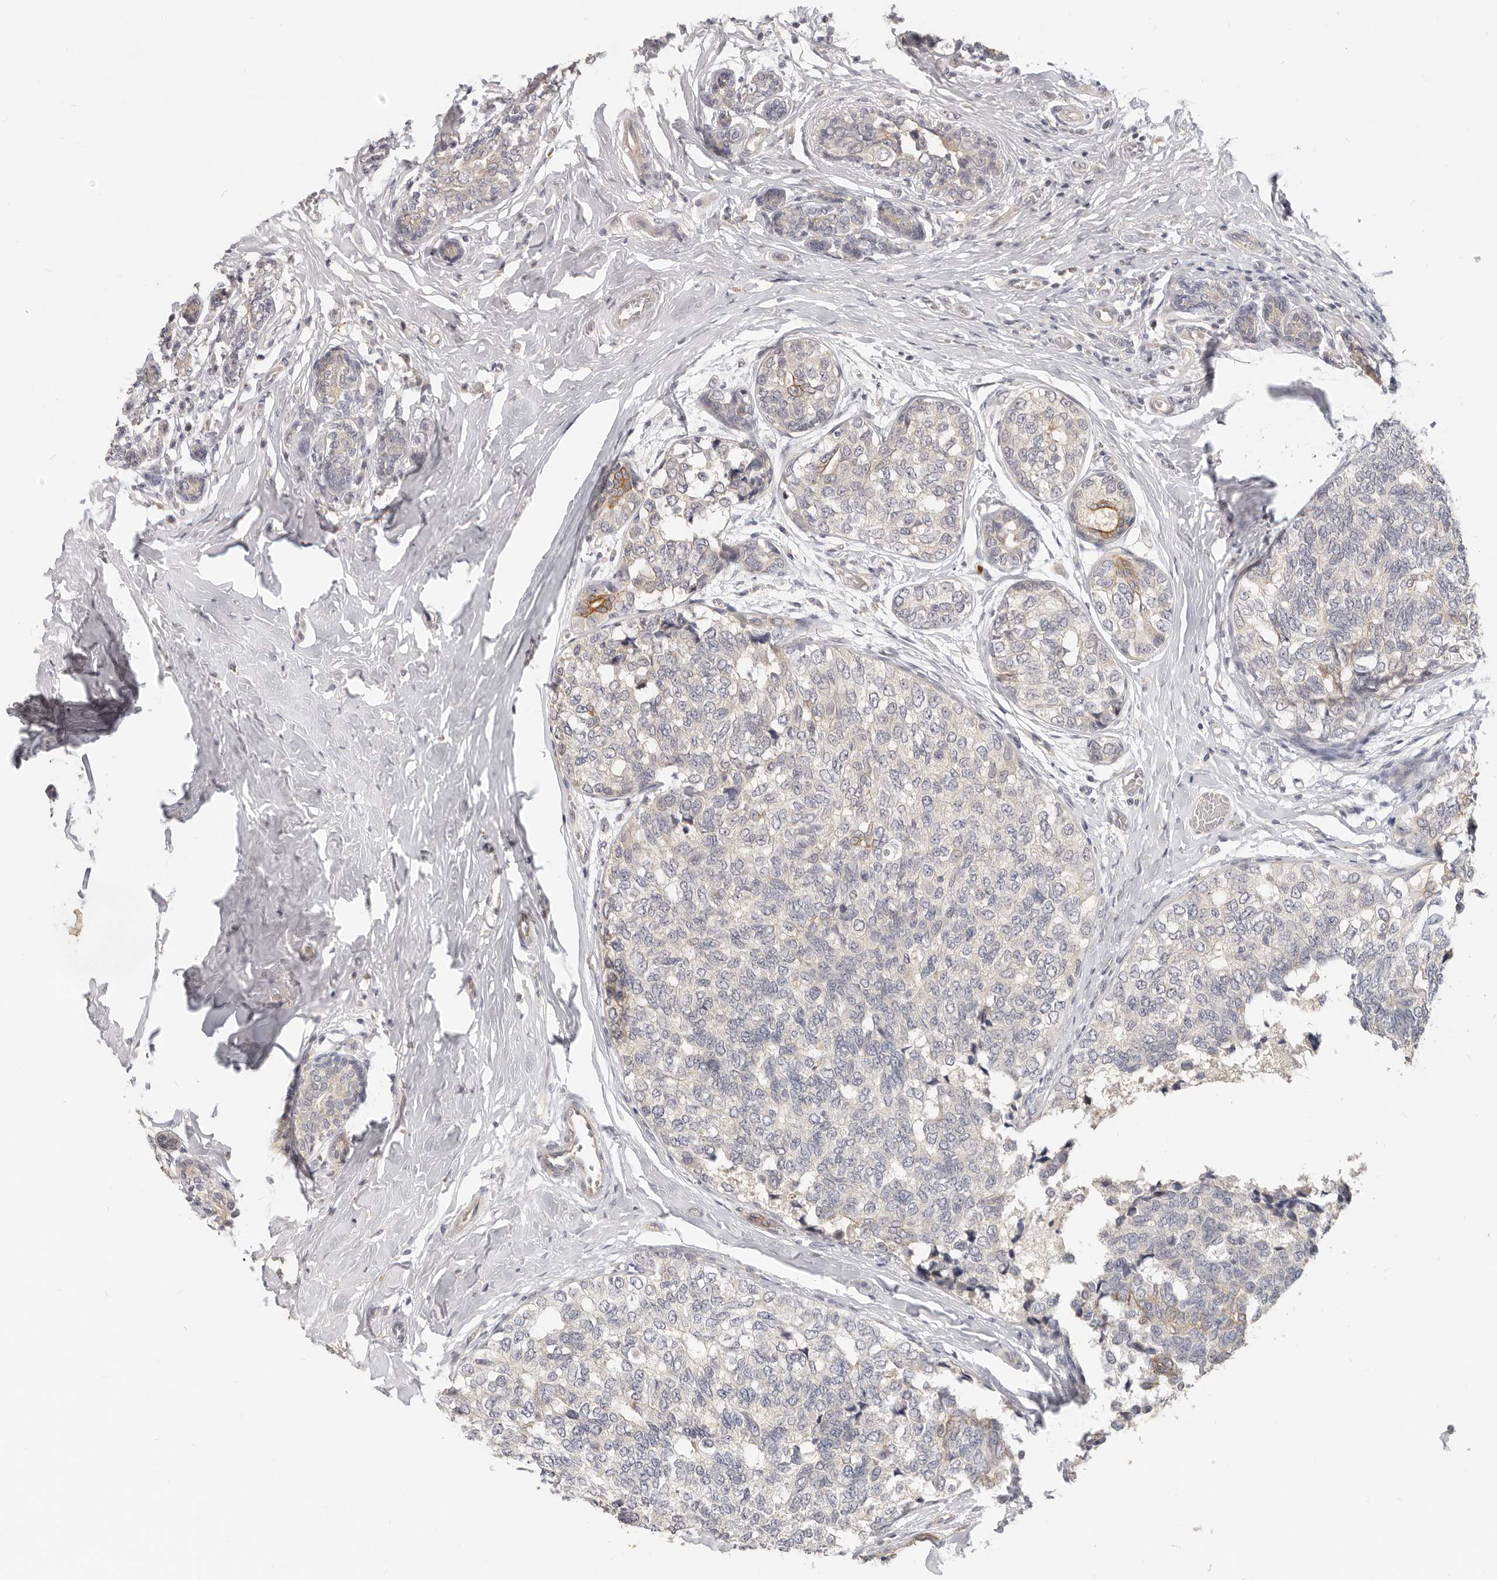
{"staining": {"intensity": "weak", "quantity": "<25%", "location": "cytoplasmic/membranous"}, "tissue": "breast cancer", "cell_type": "Tumor cells", "image_type": "cancer", "snomed": [{"axis": "morphology", "description": "Normal tissue, NOS"}, {"axis": "morphology", "description": "Duct carcinoma"}, {"axis": "topography", "description": "Breast"}], "caption": "Human breast cancer (infiltrating ductal carcinoma) stained for a protein using immunohistochemistry (IHC) shows no staining in tumor cells.", "gene": "USP49", "patient": {"sex": "female", "age": 43}}